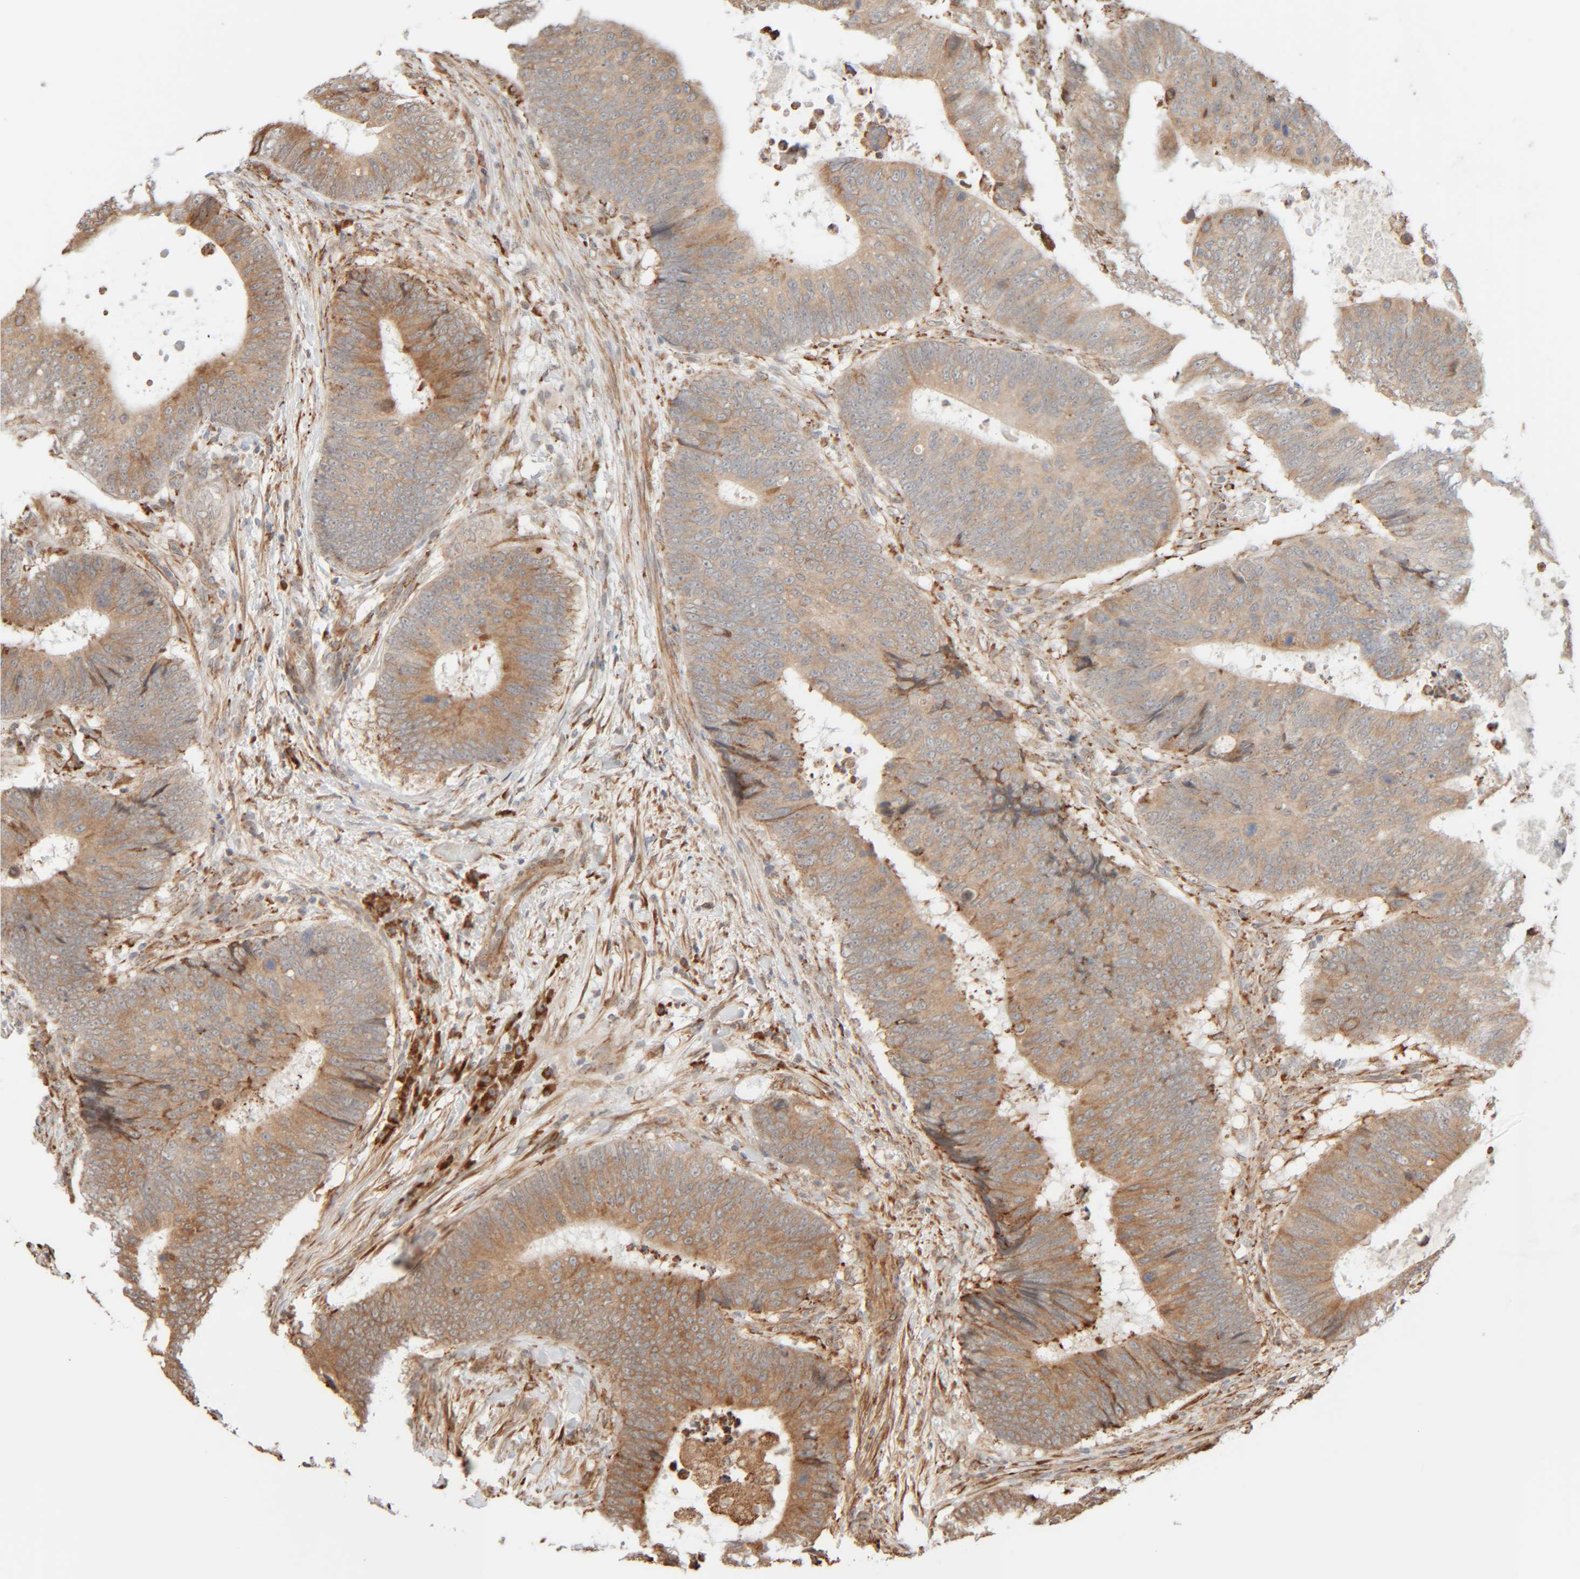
{"staining": {"intensity": "moderate", "quantity": ">75%", "location": "cytoplasmic/membranous,nuclear"}, "tissue": "colorectal cancer", "cell_type": "Tumor cells", "image_type": "cancer", "snomed": [{"axis": "morphology", "description": "Adenocarcinoma, NOS"}, {"axis": "topography", "description": "Colon"}], "caption": "A histopathology image of adenocarcinoma (colorectal) stained for a protein displays moderate cytoplasmic/membranous and nuclear brown staining in tumor cells.", "gene": "INTS1", "patient": {"sex": "male", "age": 56}}